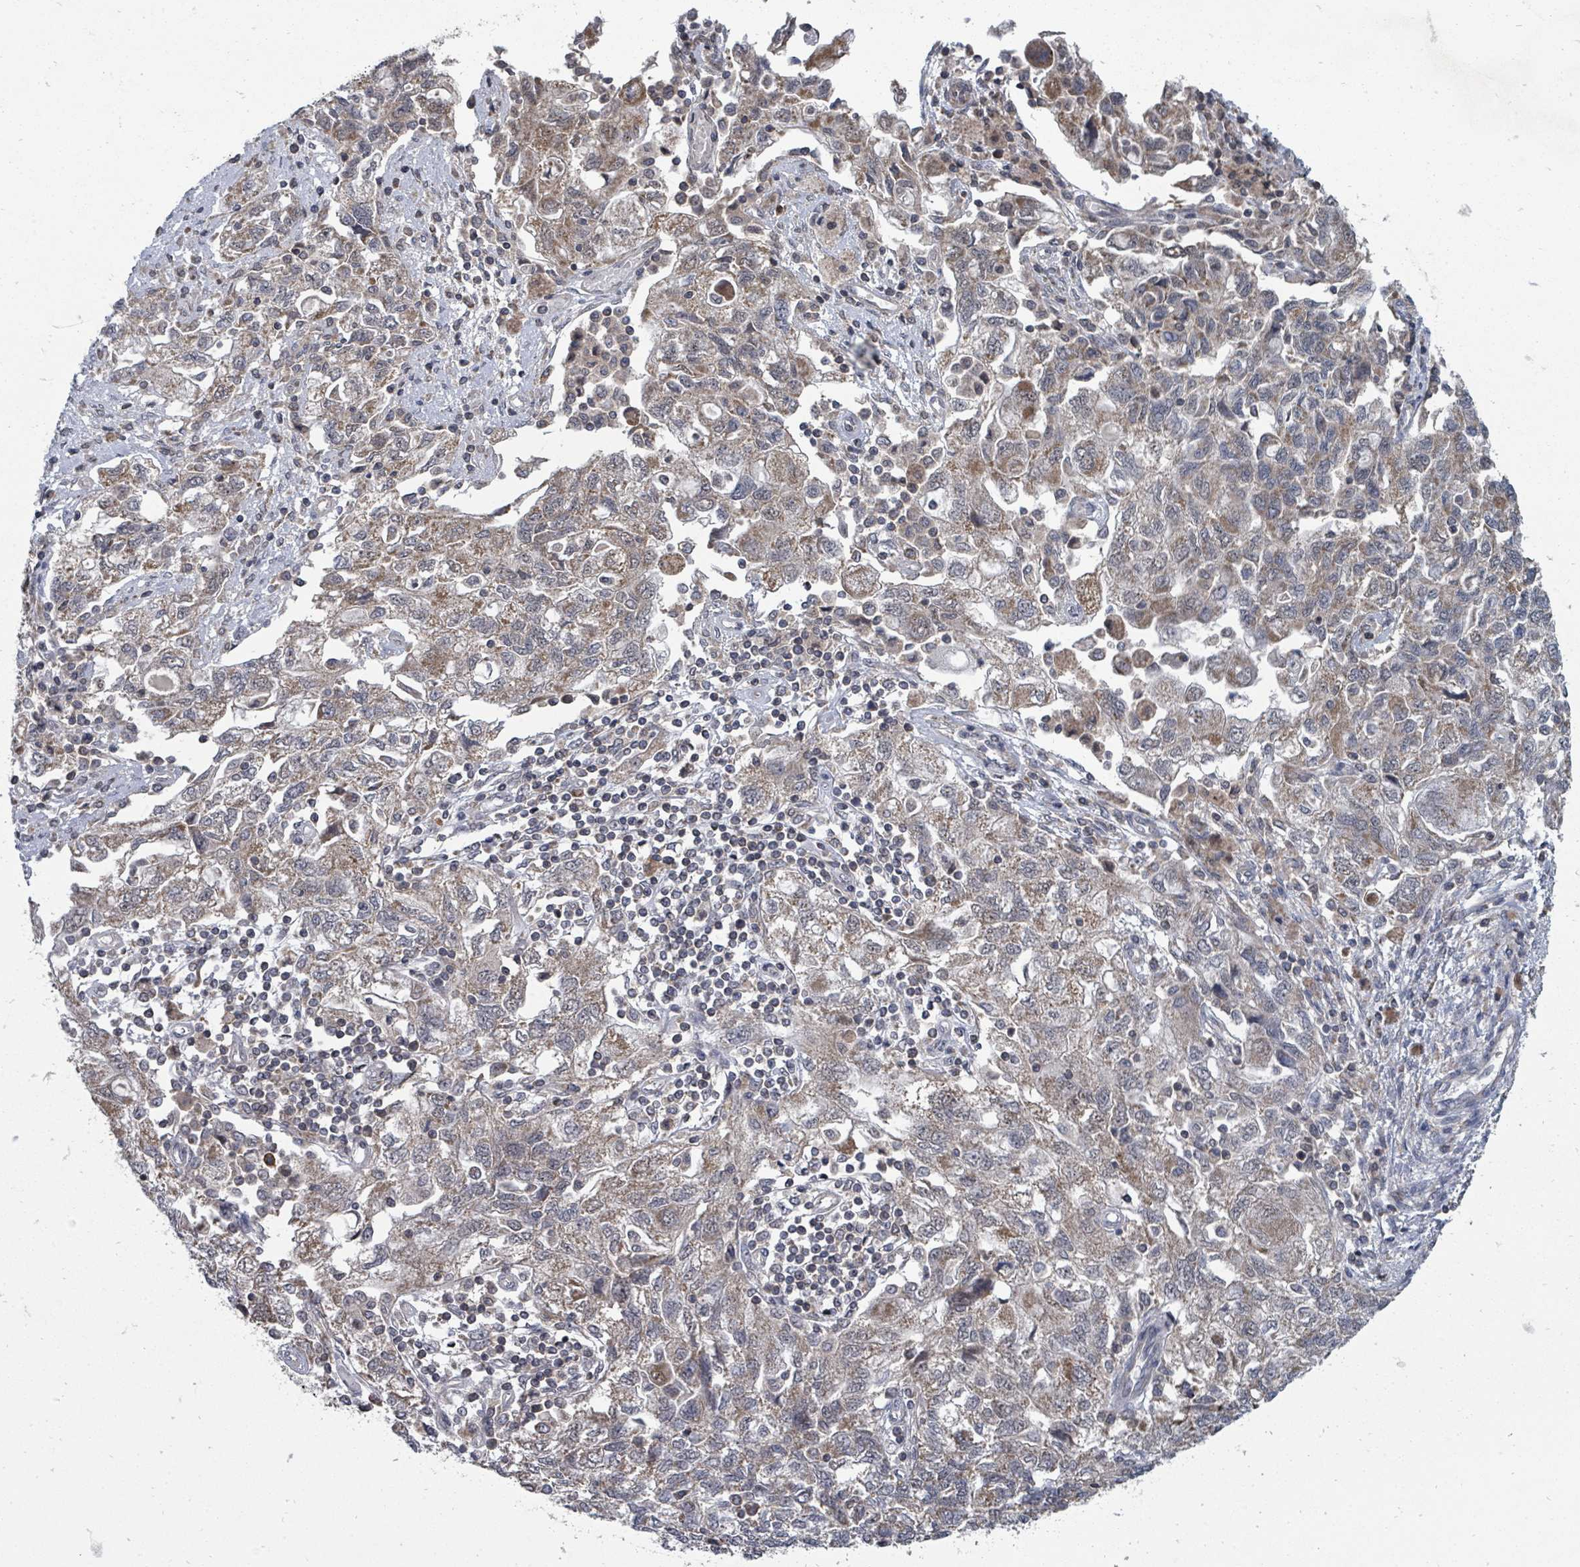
{"staining": {"intensity": "moderate", "quantity": "<25%", "location": "cytoplasmic/membranous"}, "tissue": "ovarian cancer", "cell_type": "Tumor cells", "image_type": "cancer", "snomed": [{"axis": "morphology", "description": "Carcinoma, NOS"}, {"axis": "morphology", "description": "Cystadenocarcinoma, serous, NOS"}, {"axis": "topography", "description": "Ovary"}], "caption": "A high-resolution micrograph shows IHC staining of ovarian serous cystadenocarcinoma, which demonstrates moderate cytoplasmic/membranous expression in approximately <25% of tumor cells. Nuclei are stained in blue.", "gene": "MAGOHB", "patient": {"sex": "female", "age": 69}}